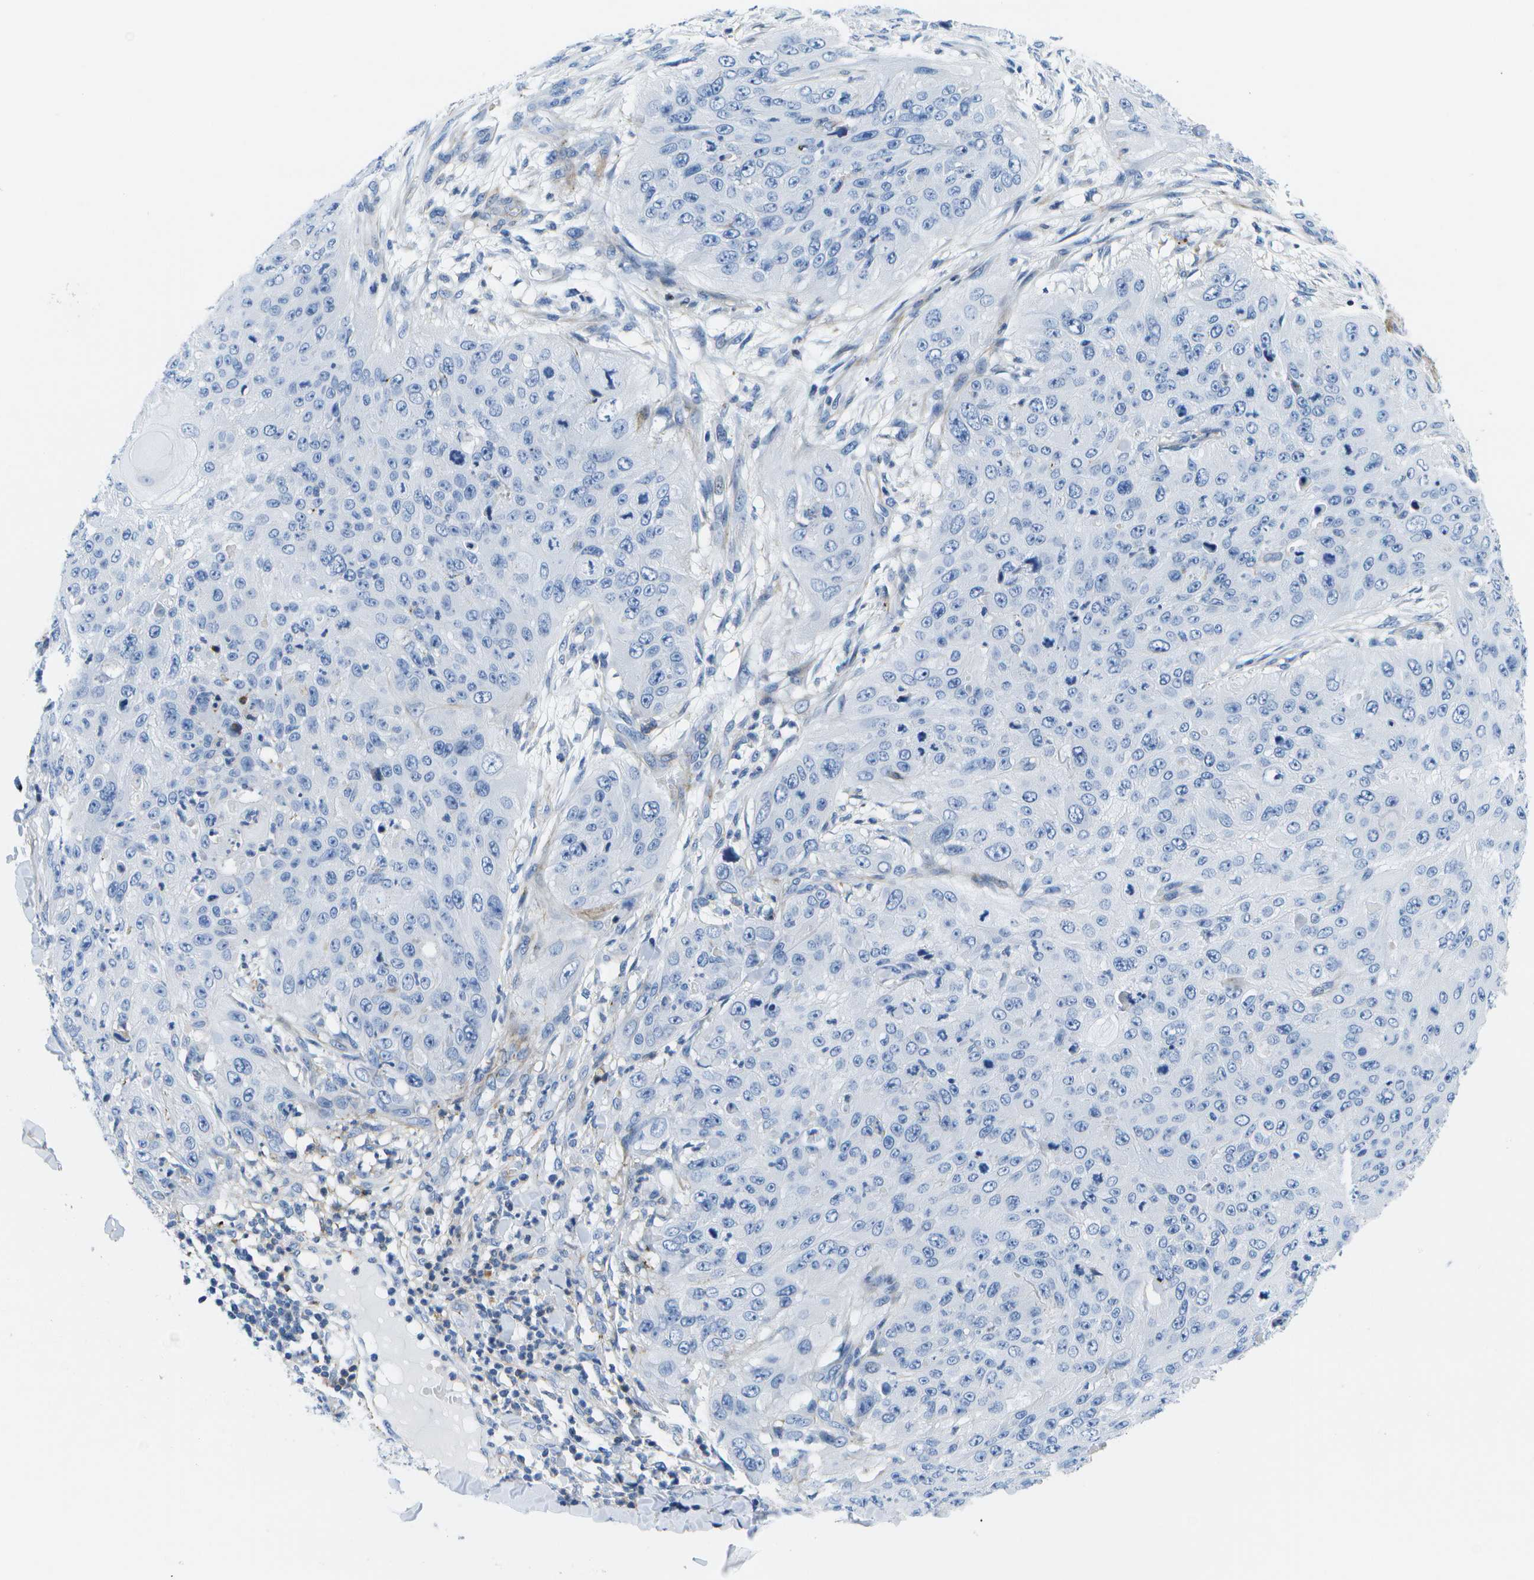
{"staining": {"intensity": "negative", "quantity": "none", "location": "none"}, "tissue": "skin cancer", "cell_type": "Tumor cells", "image_type": "cancer", "snomed": [{"axis": "morphology", "description": "Squamous cell carcinoma, NOS"}, {"axis": "topography", "description": "Skin"}], "caption": "Squamous cell carcinoma (skin) was stained to show a protein in brown. There is no significant positivity in tumor cells.", "gene": "ADGRG6", "patient": {"sex": "female", "age": 80}}